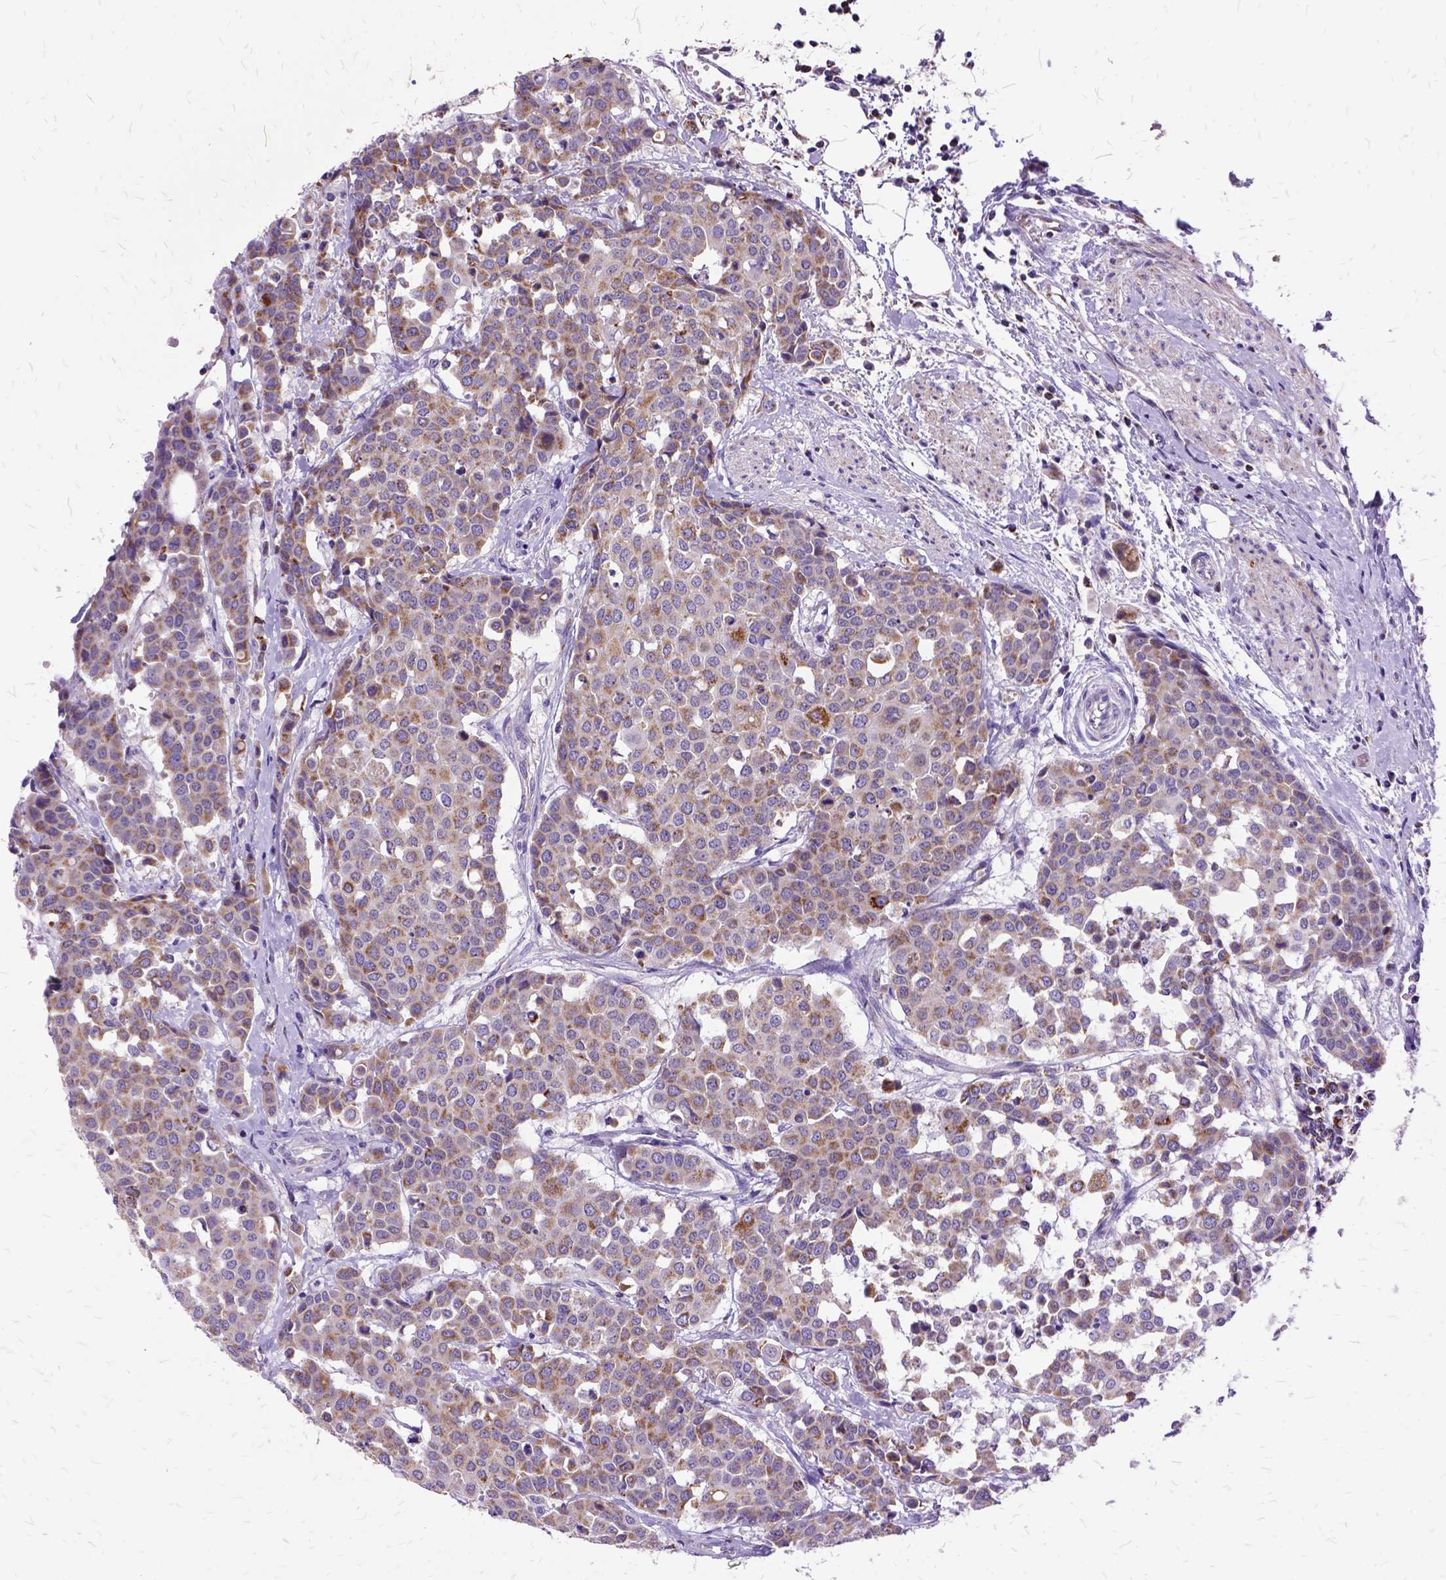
{"staining": {"intensity": "weak", "quantity": "25%-75%", "location": "cytoplasmic/membranous"}, "tissue": "carcinoid", "cell_type": "Tumor cells", "image_type": "cancer", "snomed": [{"axis": "morphology", "description": "Carcinoid, malignant, NOS"}, {"axis": "topography", "description": "Colon"}], "caption": "Carcinoid tissue shows weak cytoplasmic/membranous expression in about 25%-75% of tumor cells", "gene": "OXCT1", "patient": {"sex": "male", "age": 81}}